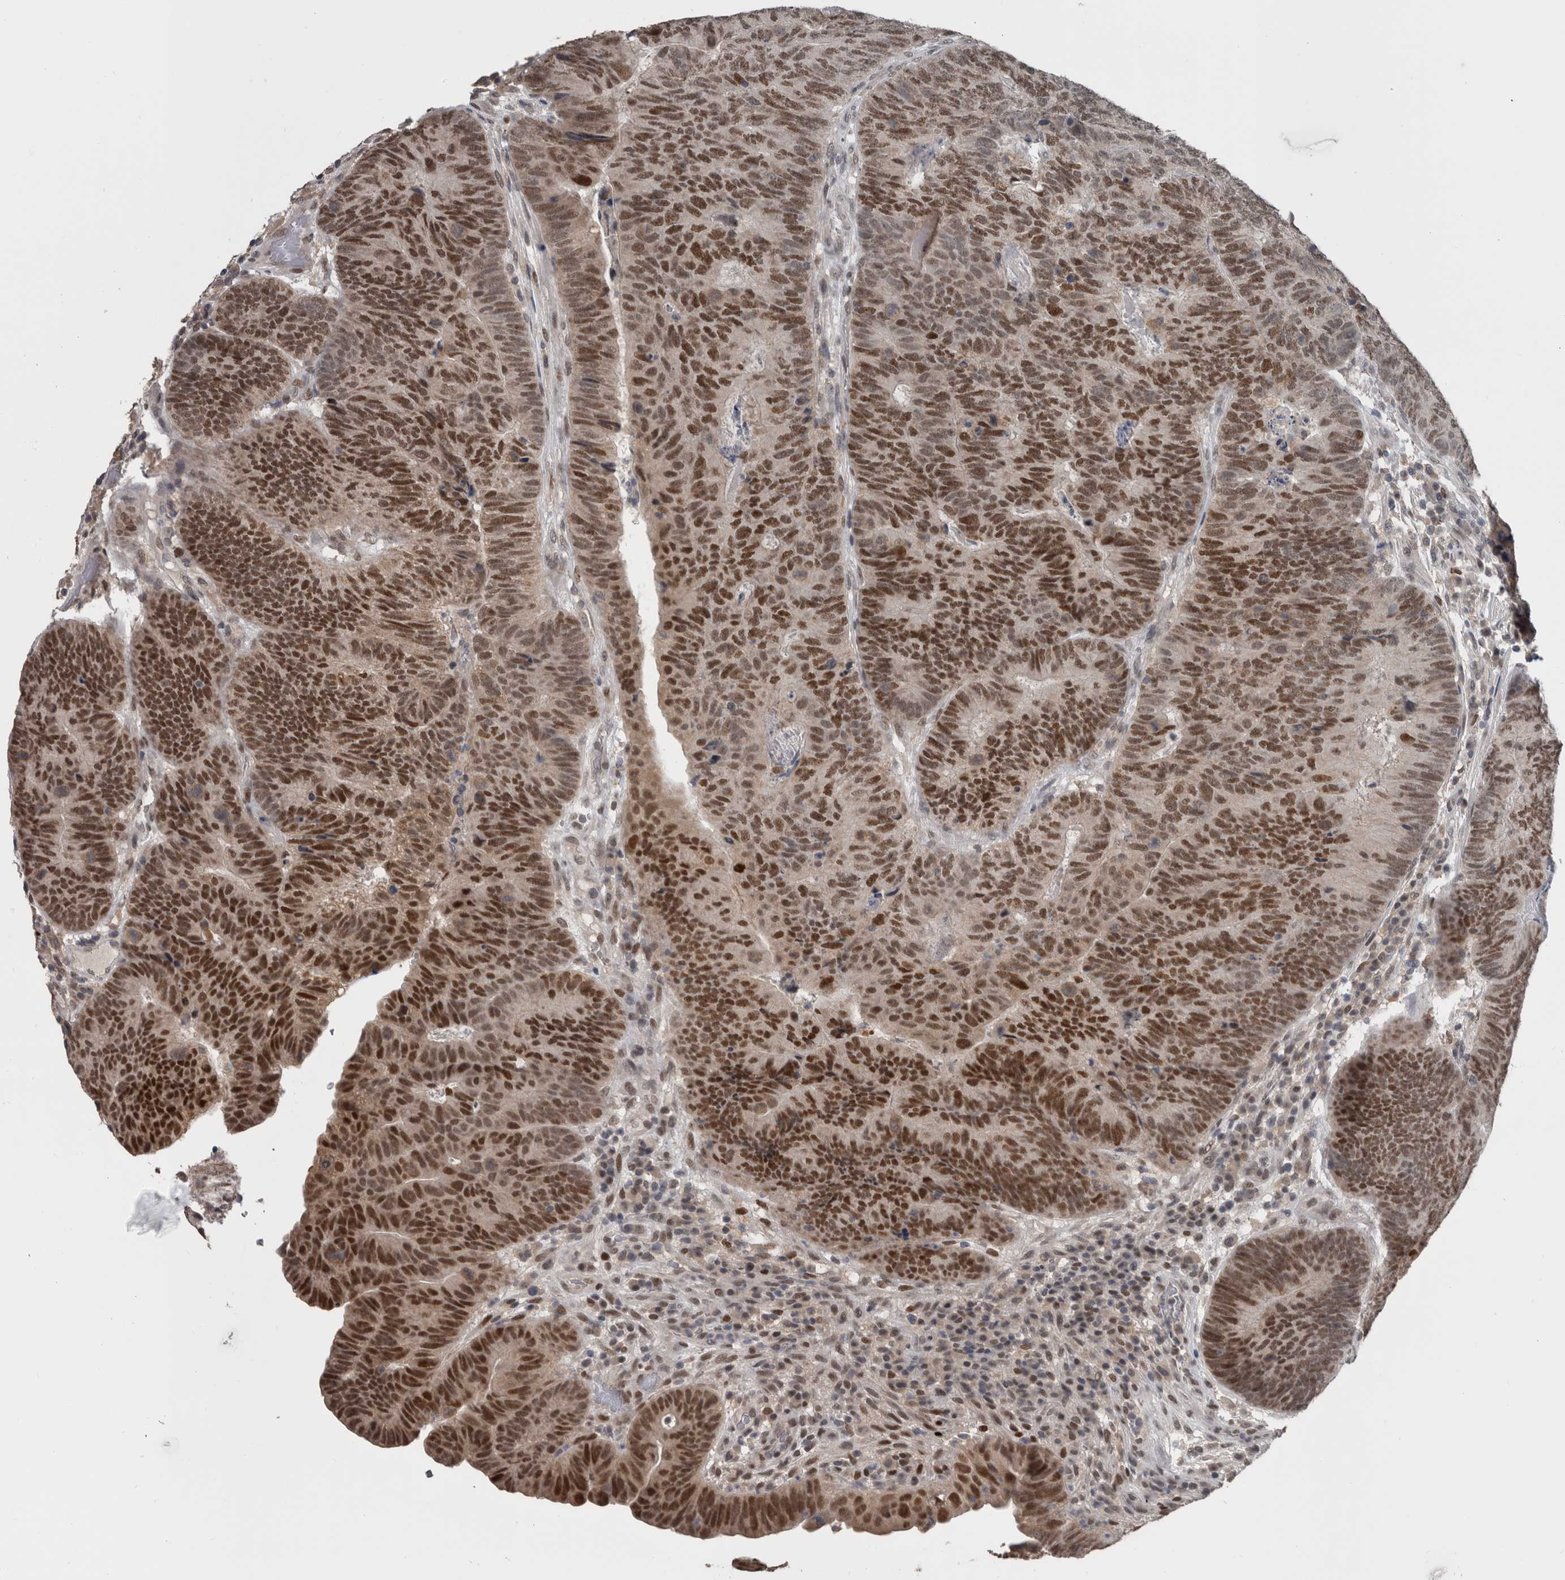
{"staining": {"intensity": "strong", "quantity": ">75%", "location": "nuclear"}, "tissue": "colorectal cancer", "cell_type": "Tumor cells", "image_type": "cancer", "snomed": [{"axis": "morphology", "description": "Adenocarcinoma, NOS"}, {"axis": "topography", "description": "Colon"}], "caption": "Strong nuclear protein positivity is appreciated in approximately >75% of tumor cells in colorectal adenocarcinoma.", "gene": "ZBTB21", "patient": {"sex": "female", "age": 67}}